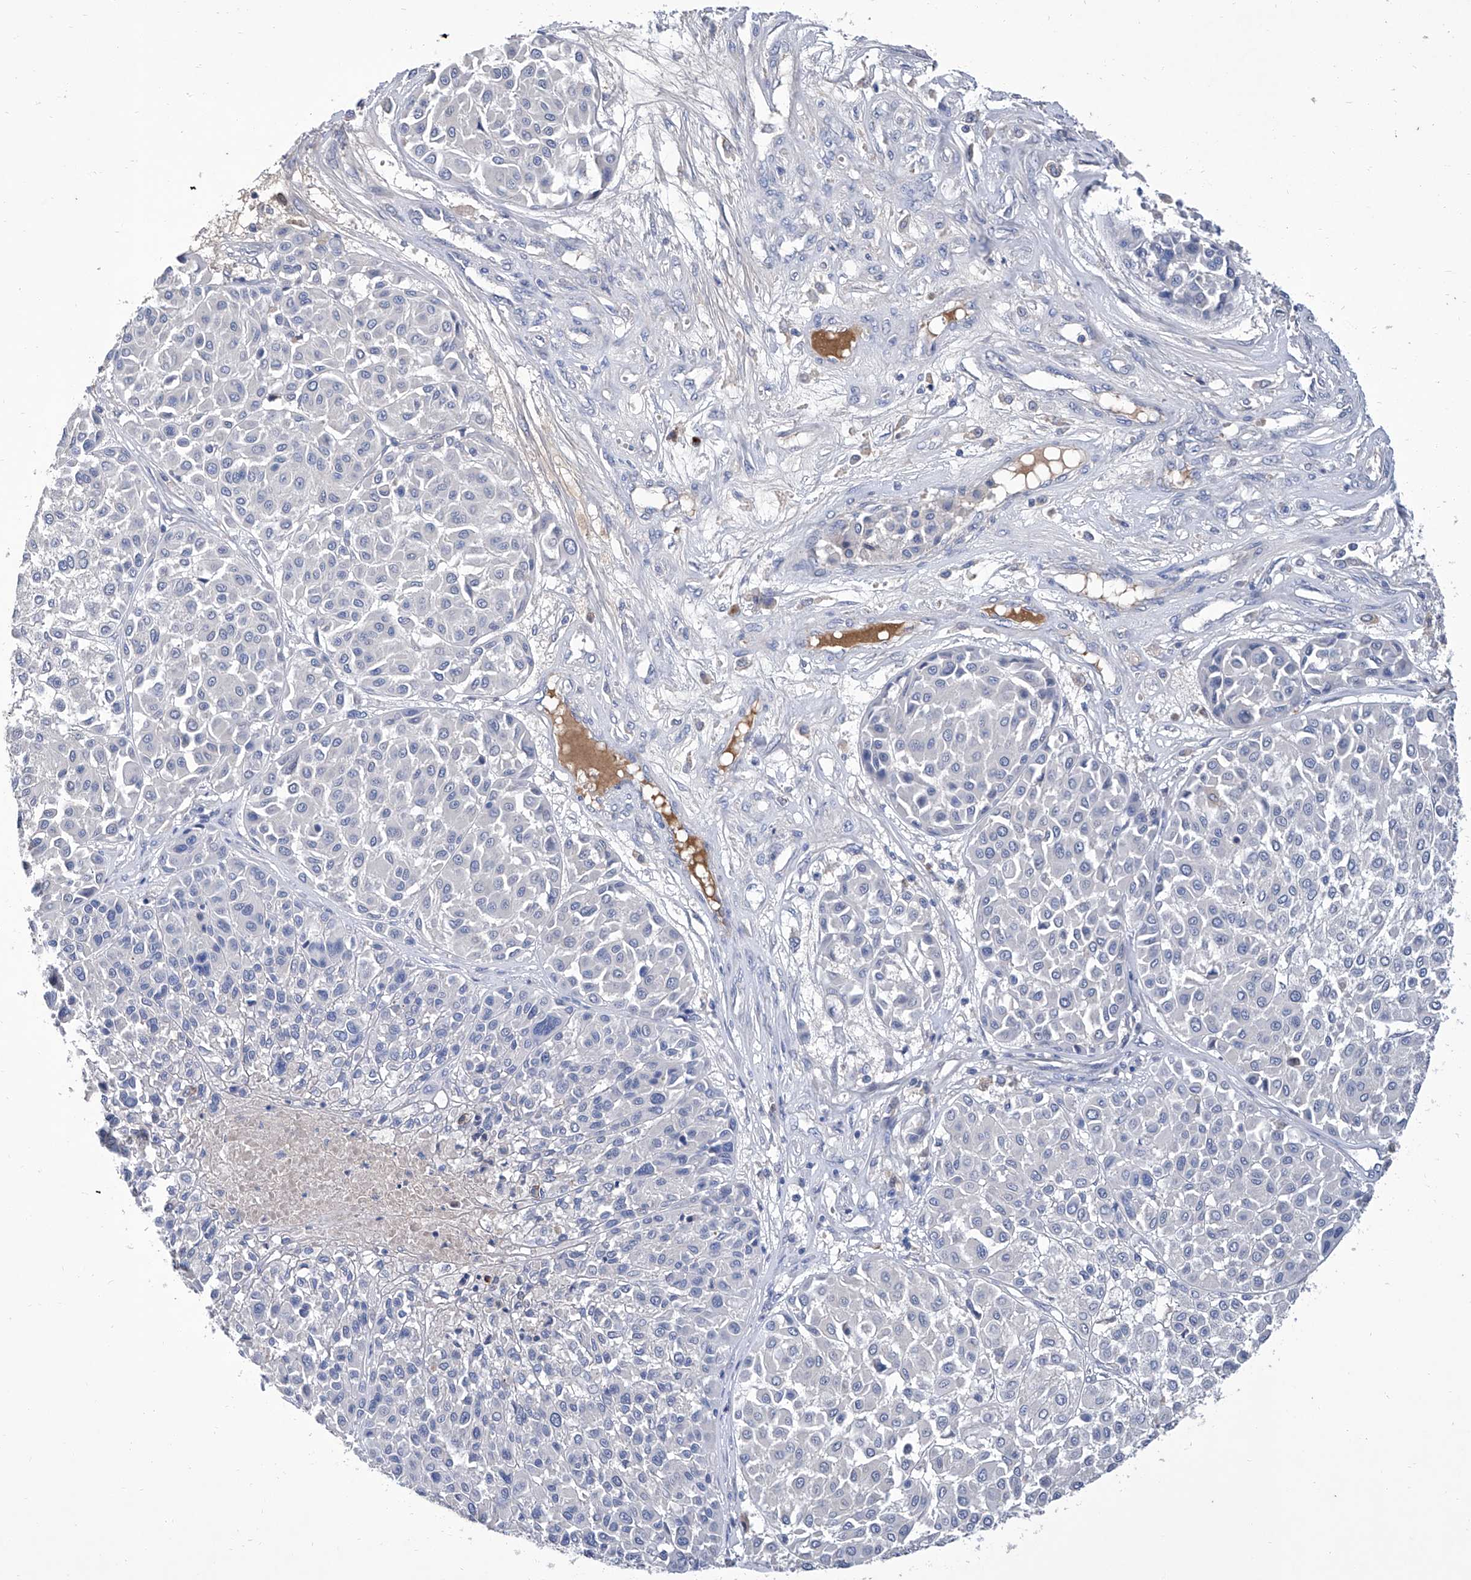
{"staining": {"intensity": "negative", "quantity": "none", "location": "none"}, "tissue": "melanoma", "cell_type": "Tumor cells", "image_type": "cancer", "snomed": [{"axis": "morphology", "description": "Malignant melanoma, Metastatic site"}, {"axis": "topography", "description": "Soft tissue"}], "caption": "This is an immunohistochemistry photomicrograph of human melanoma. There is no staining in tumor cells.", "gene": "GPT", "patient": {"sex": "male", "age": 41}}